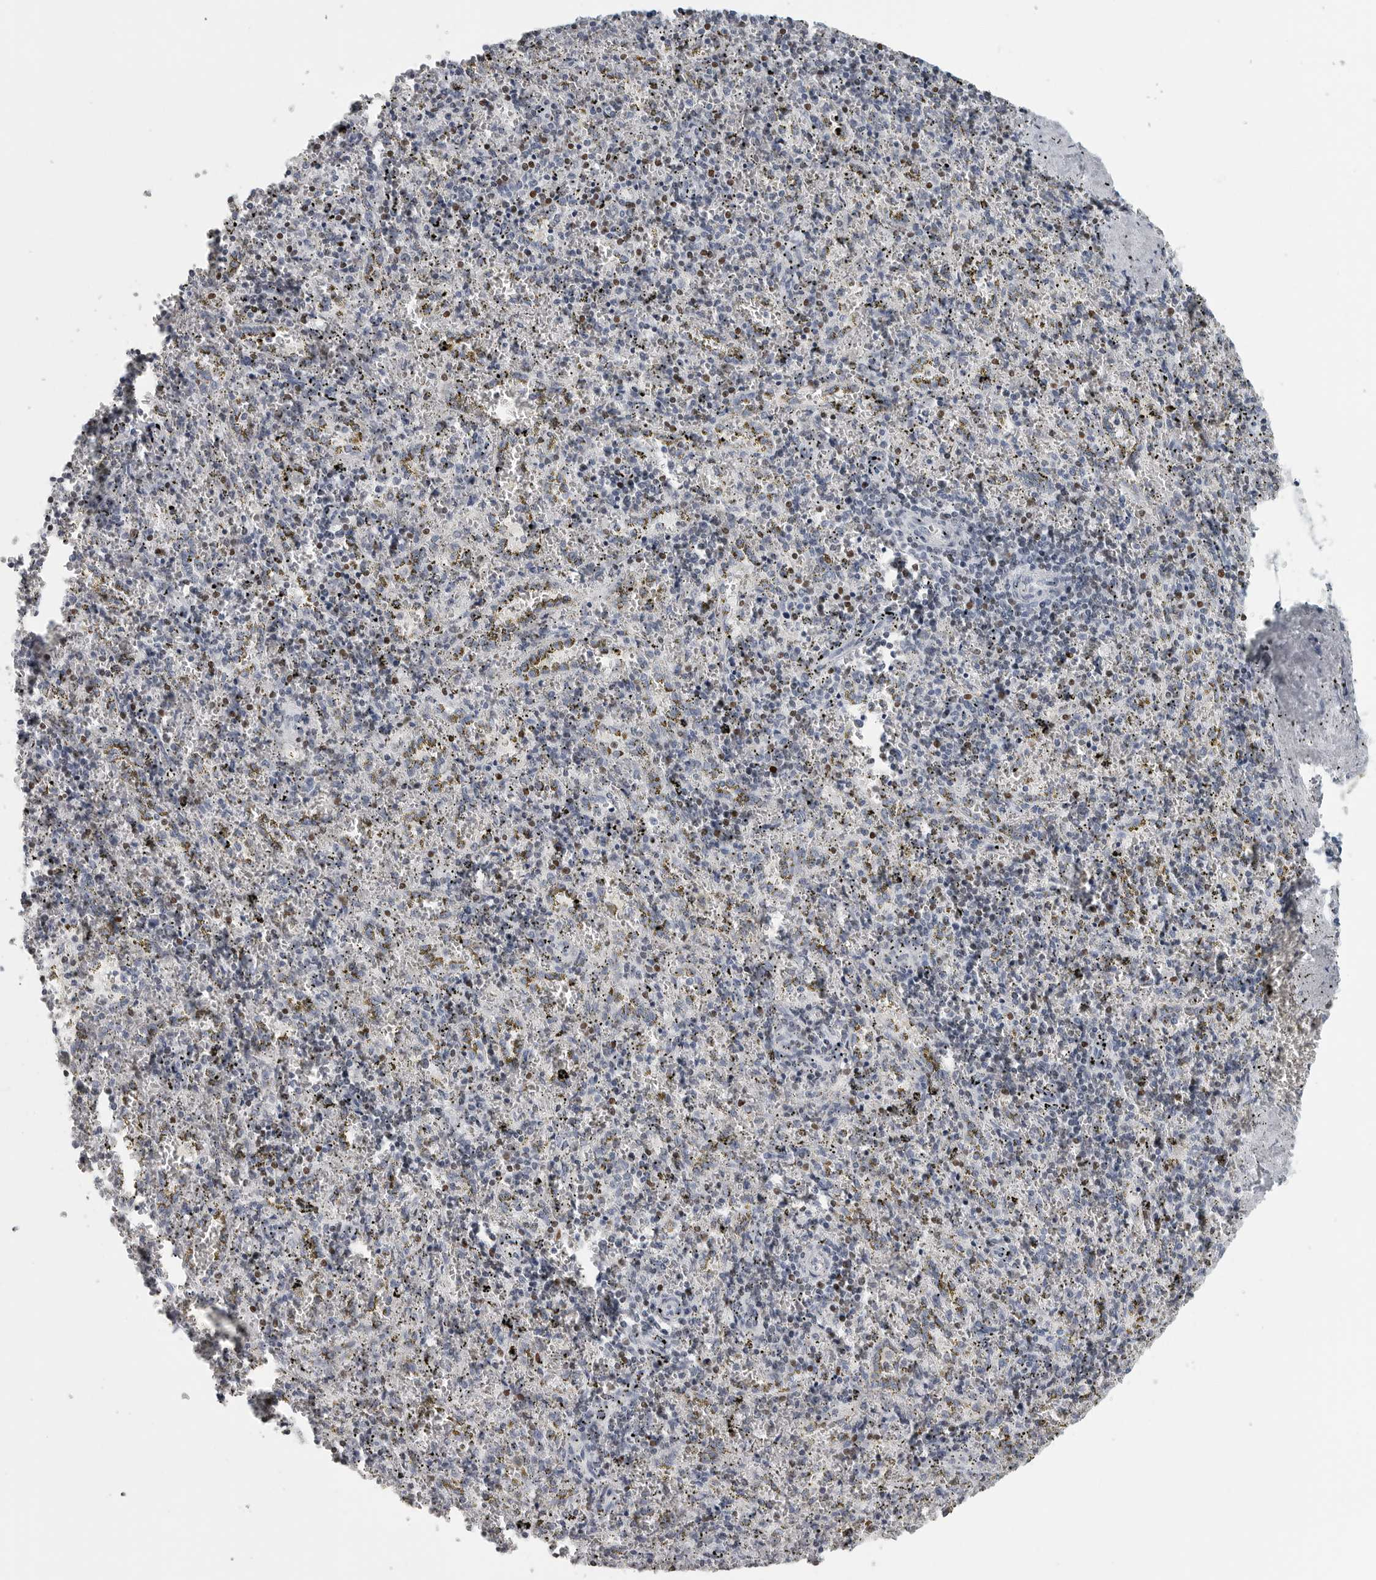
{"staining": {"intensity": "weak", "quantity": "<25%", "location": "nuclear"}, "tissue": "spleen", "cell_type": "Cells in red pulp", "image_type": "normal", "snomed": [{"axis": "morphology", "description": "Normal tissue, NOS"}, {"axis": "topography", "description": "Spleen"}], "caption": "Immunohistochemistry of unremarkable human spleen exhibits no staining in cells in red pulp. The staining was performed using DAB (3,3'-diaminobenzidine) to visualize the protein expression in brown, while the nuclei were stained in blue with hematoxylin (Magnification: 20x).", "gene": "SATB2", "patient": {"sex": "male", "age": 11}}